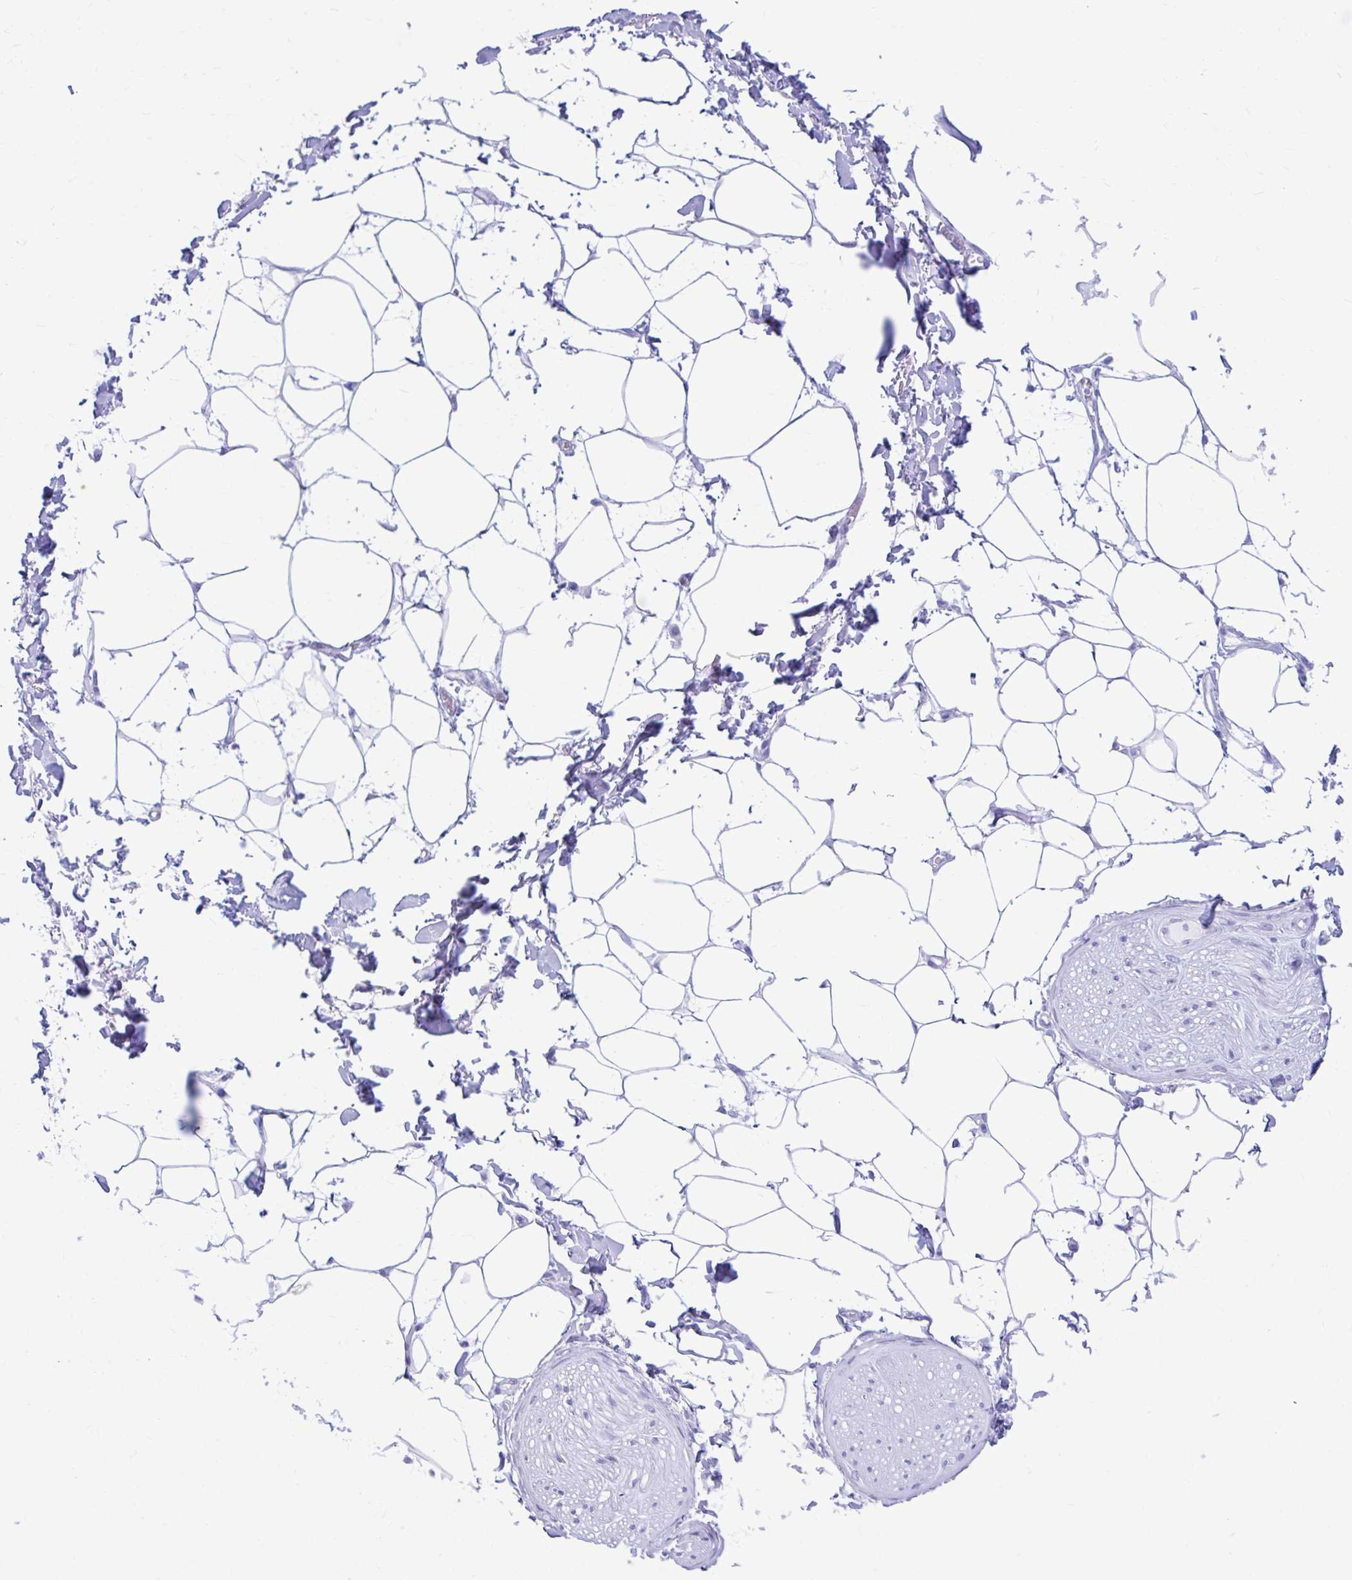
{"staining": {"intensity": "negative", "quantity": "none", "location": "none"}, "tissue": "adipose tissue", "cell_type": "Adipocytes", "image_type": "normal", "snomed": [{"axis": "morphology", "description": "Normal tissue, NOS"}, {"axis": "topography", "description": "Vagina"}, {"axis": "topography", "description": "Peripheral nerve tissue"}], "caption": "This photomicrograph is of normal adipose tissue stained with immunohistochemistry to label a protein in brown with the nuclei are counter-stained blue. There is no staining in adipocytes. The staining was performed using DAB (3,3'-diaminobenzidine) to visualize the protein expression in brown, while the nuclei were stained in blue with hematoxylin (Magnification: 20x).", "gene": "NSG2", "patient": {"sex": "female", "age": 71}}